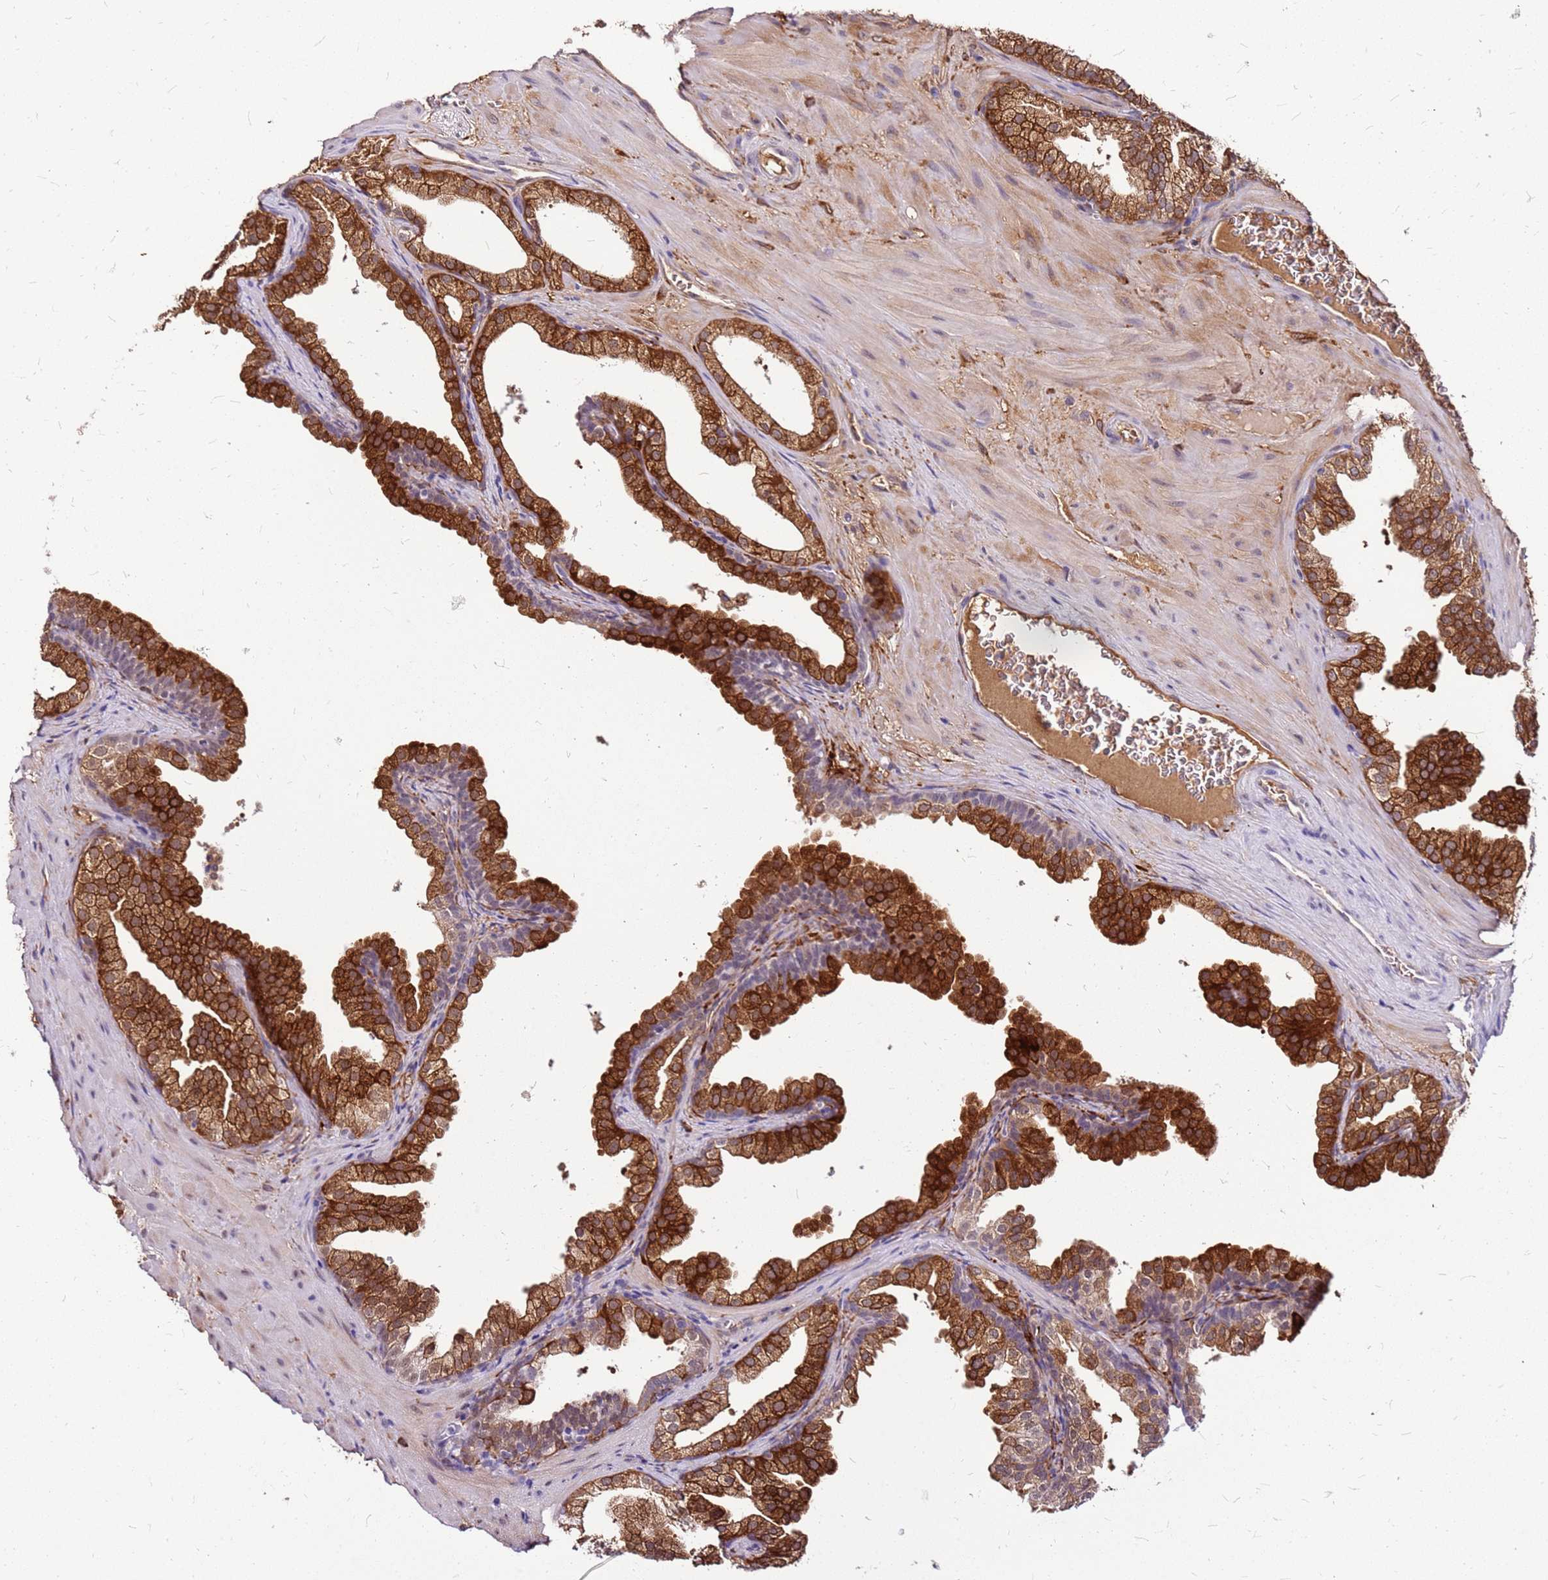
{"staining": {"intensity": "strong", "quantity": ">75%", "location": "cytoplasmic/membranous"}, "tissue": "prostate", "cell_type": "Glandular cells", "image_type": "normal", "snomed": [{"axis": "morphology", "description": "Normal tissue, NOS"}, {"axis": "topography", "description": "Prostate"}], "caption": "Protein positivity by immunohistochemistry (IHC) shows strong cytoplasmic/membranous staining in approximately >75% of glandular cells in benign prostate. Using DAB (3,3'-diaminobenzidine) (brown) and hematoxylin (blue) stains, captured at high magnification using brightfield microscopy.", "gene": "ALDH1A3", "patient": {"sex": "male", "age": 37}}